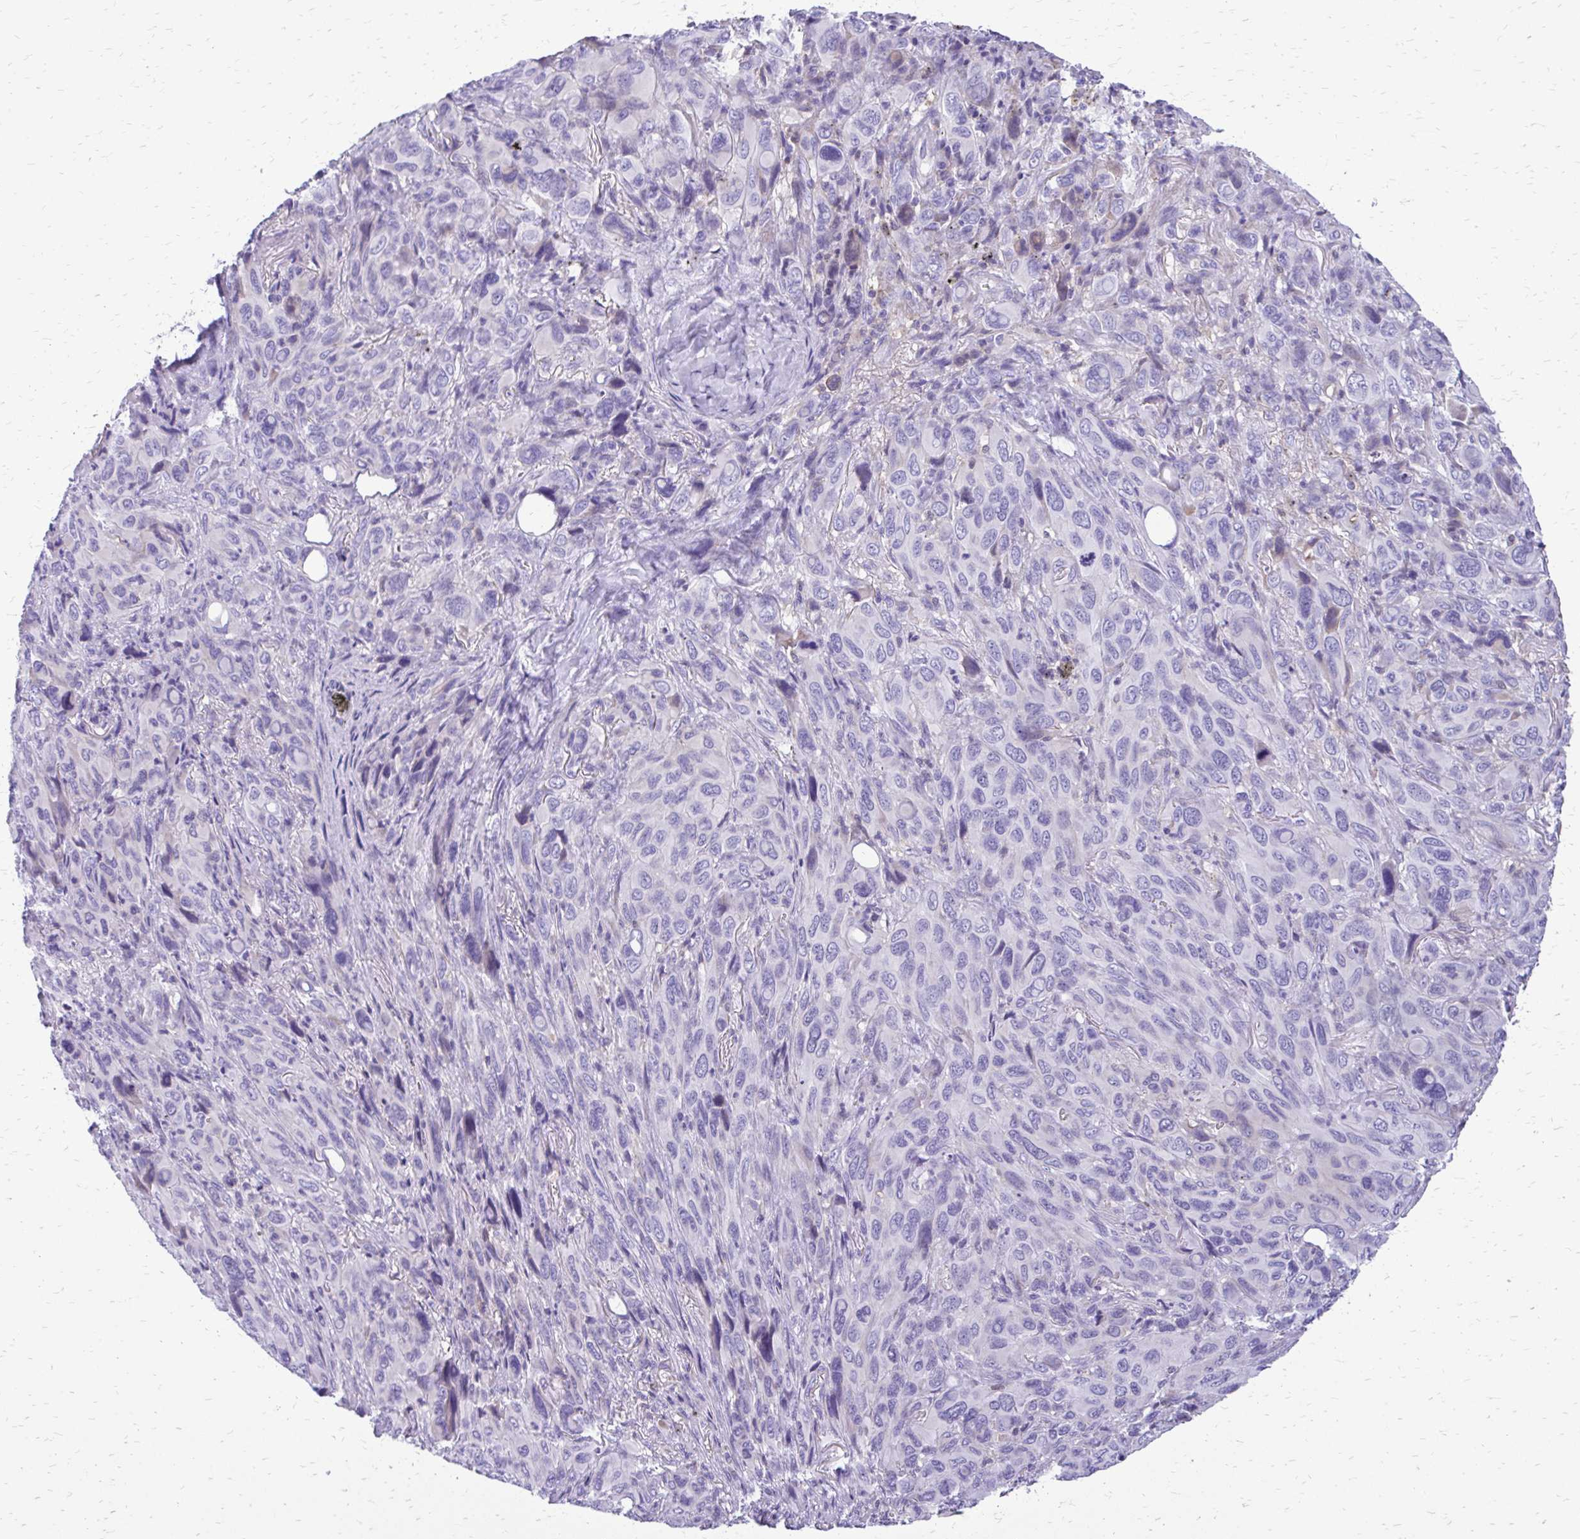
{"staining": {"intensity": "negative", "quantity": "none", "location": "none"}, "tissue": "melanoma", "cell_type": "Tumor cells", "image_type": "cancer", "snomed": [{"axis": "morphology", "description": "Malignant melanoma, Metastatic site"}, {"axis": "topography", "description": "Lung"}], "caption": "This is an immunohistochemistry histopathology image of human melanoma. There is no expression in tumor cells.", "gene": "SIGLEC11", "patient": {"sex": "male", "age": 48}}